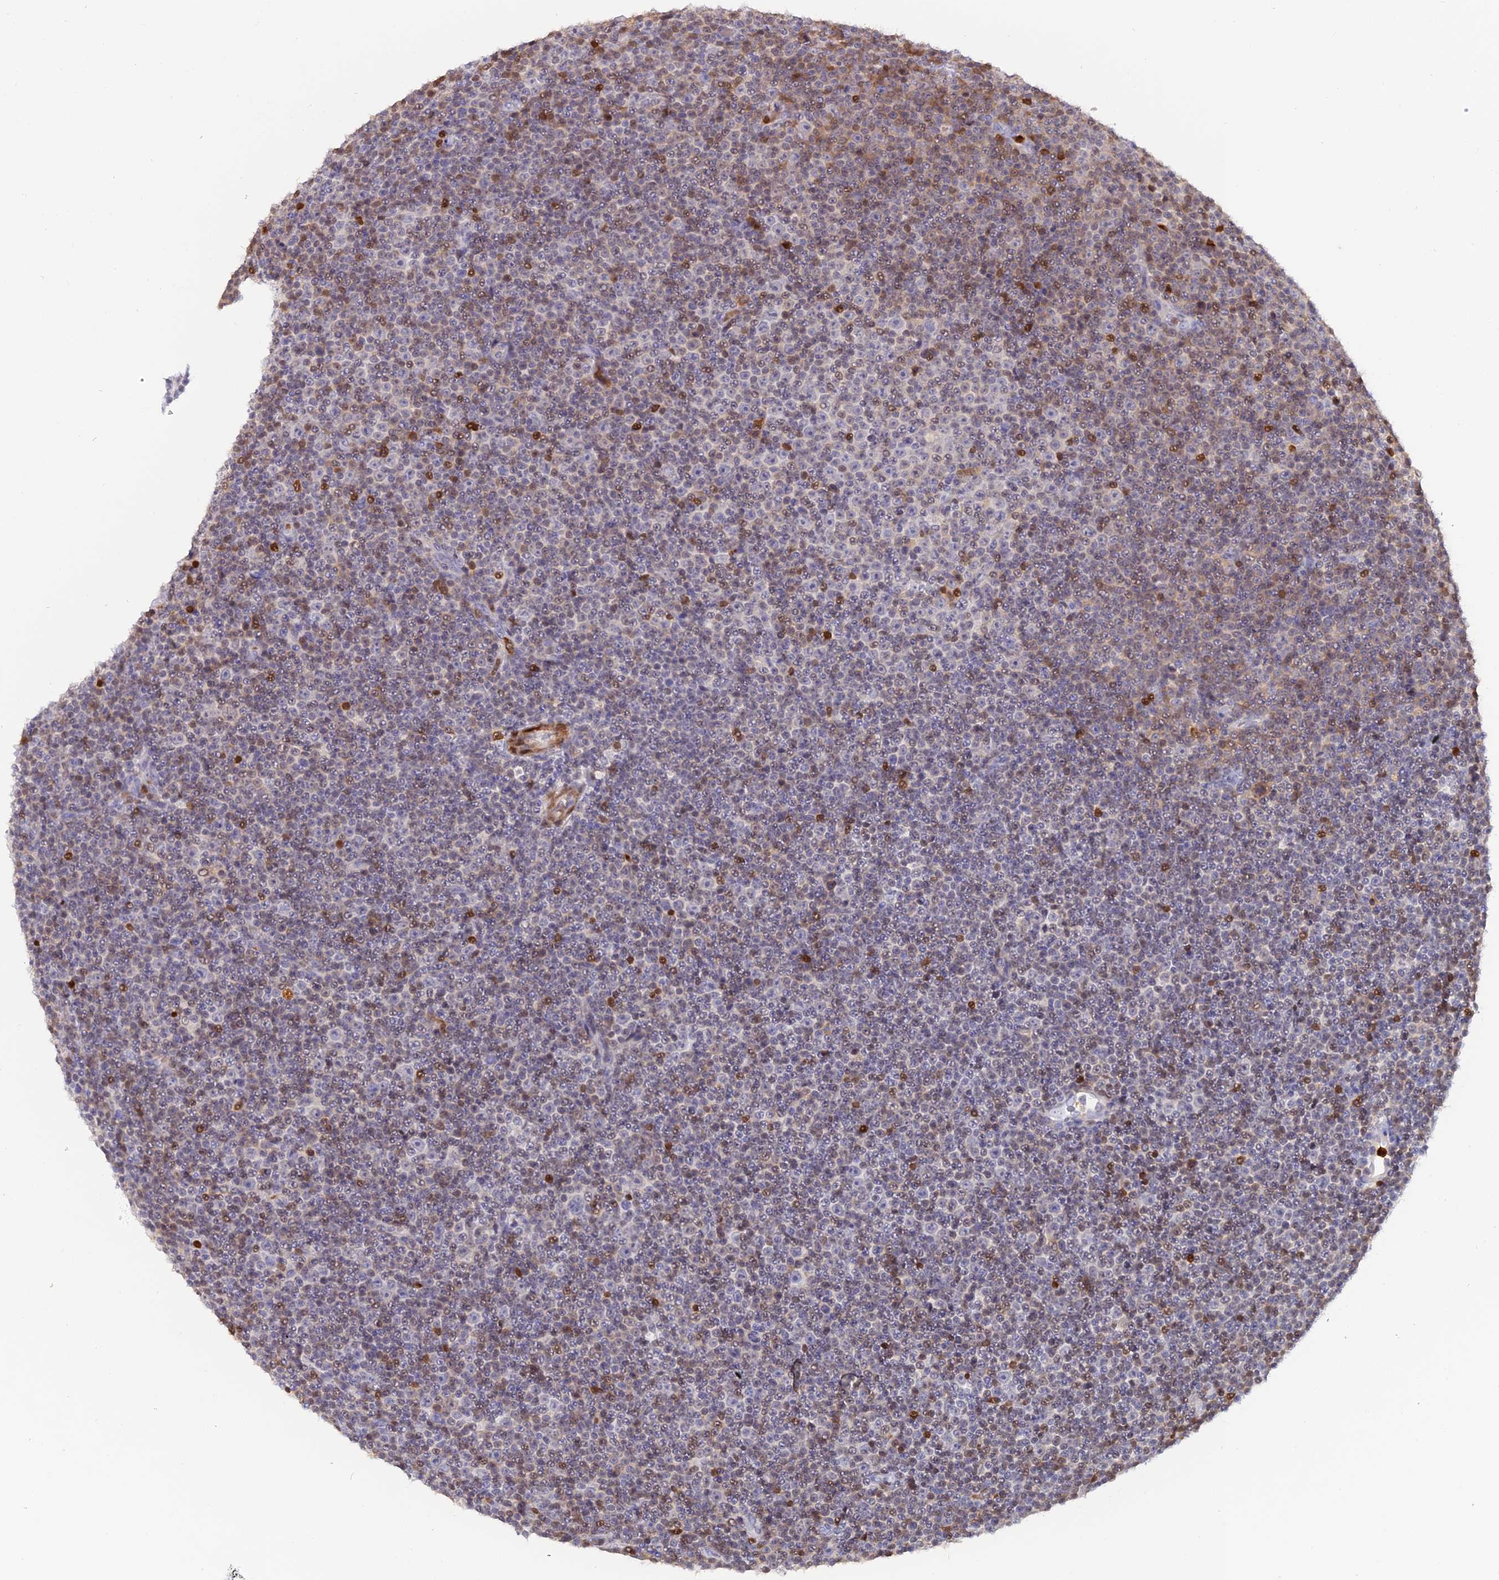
{"staining": {"intensity": "weak", "quantity": "25%-75%", "location": "cytoplasmic/membranous,nuclear"}, "tissue": "lymphoma", "cell_type": "Tumor cells", "image_type": "cancer", "snomed": [{"axis": "morphology", "description": "Malignant lymphoma, non-Hodgkin's type, Low grade"}, {"axis": "topography", "description": "Lymph node"}], "caption": "This micrograph exhibits IHC staining of lymphoma, with low weak cytoplasmic/membranous and nuclear positivity in approximately 25%-75% of tumor cells.", "gene": "PGBD4", "patient": {"sex": "female", "age": 67}}